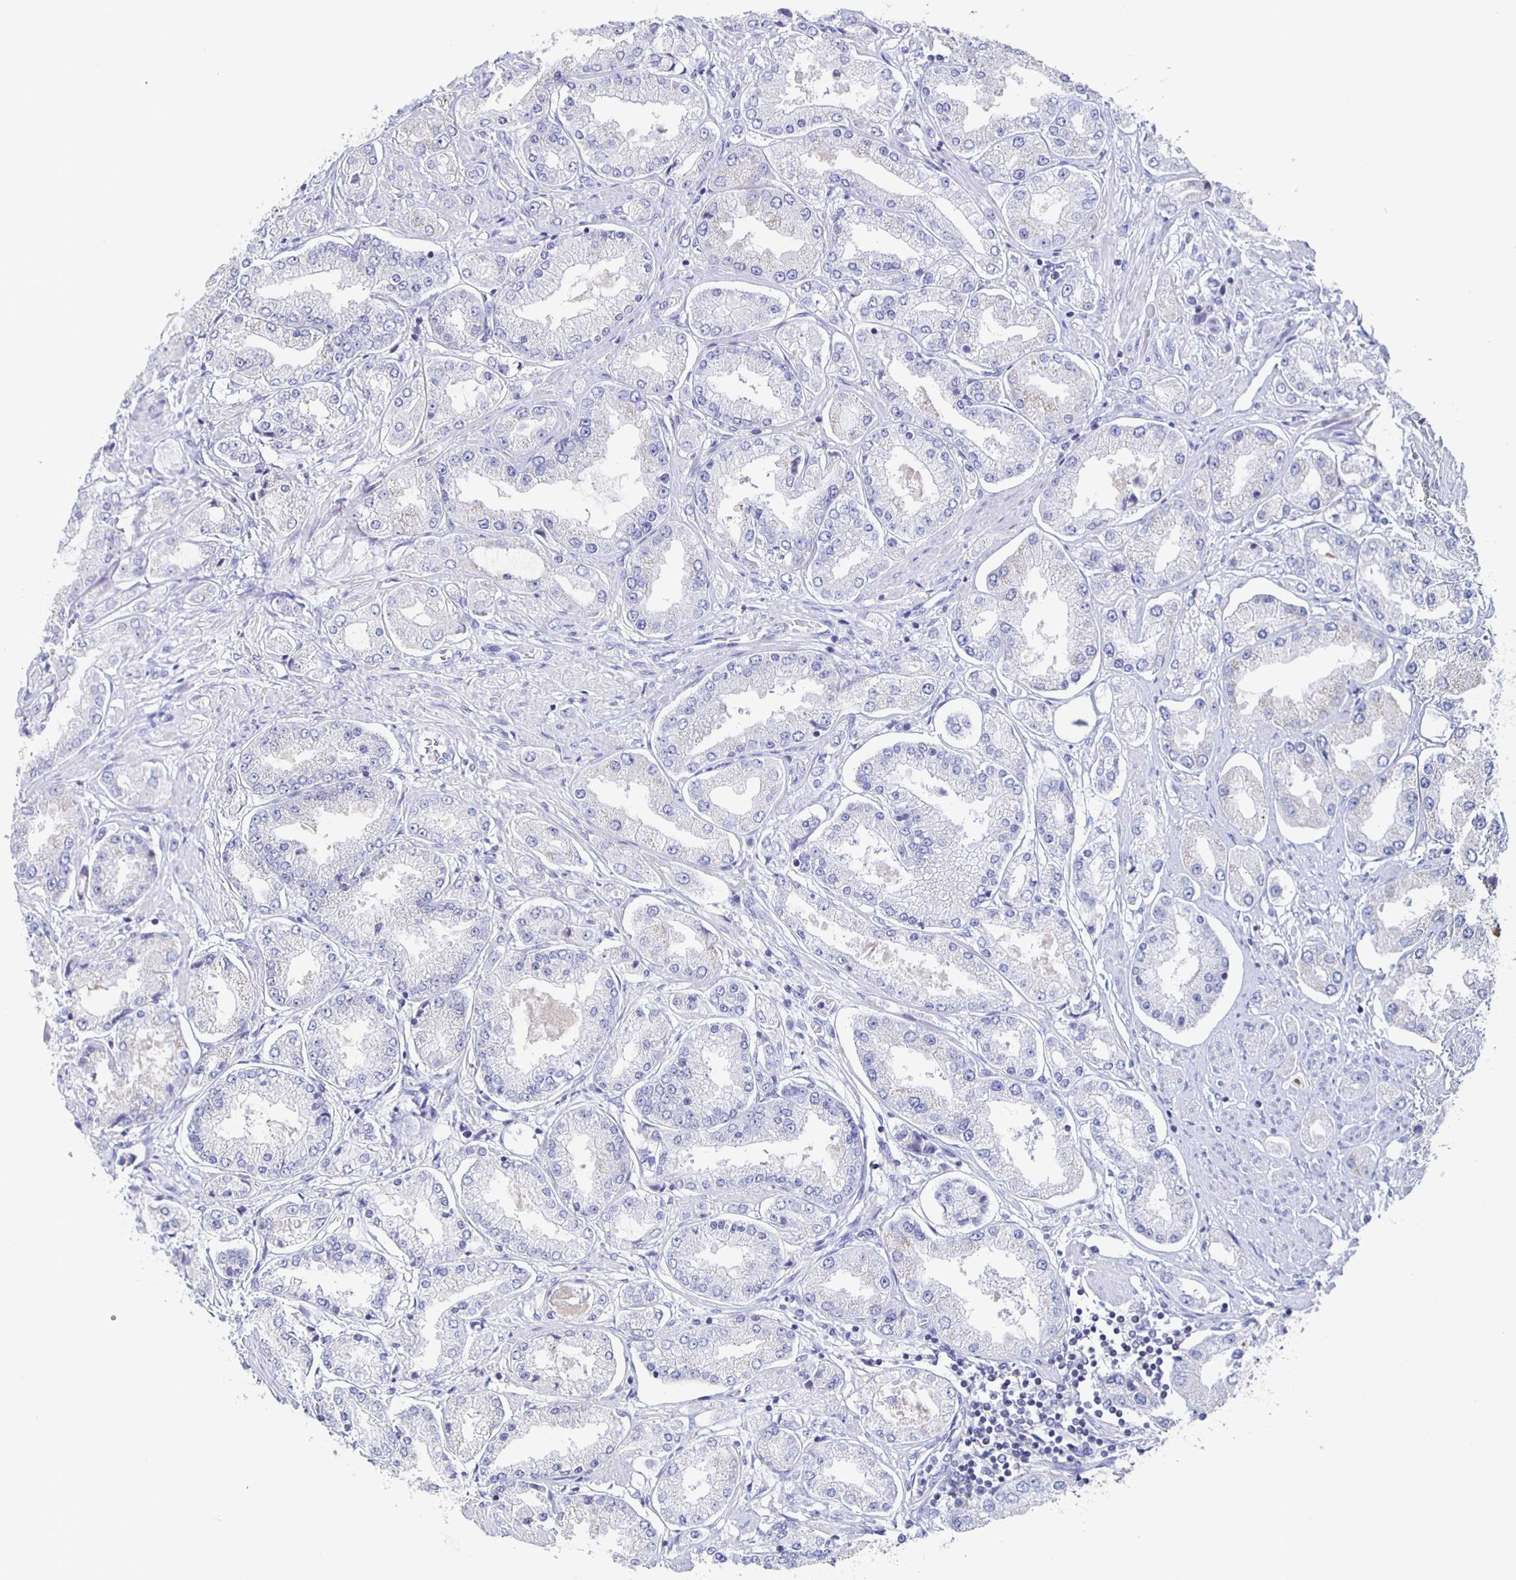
{"staining": {"intensity": "negative", "quantity": "none", "location": "none"}, "tissue": "prostate cancer", "cell_type": "Tumor cells", "image_type": "cancer", "snomed": [{"axis": "morphology", "description": "Adenocarcinoma, High grade"}, {"axis": "topography", "description": "Prostate"}], "caption": "Tumor cells show no significant protein staining in adenocarcinoma (high-grade) (prostate). Nuclei are stained in blue.", "gene": "FGA", "patient": {"sex": "male", "age": 69}}